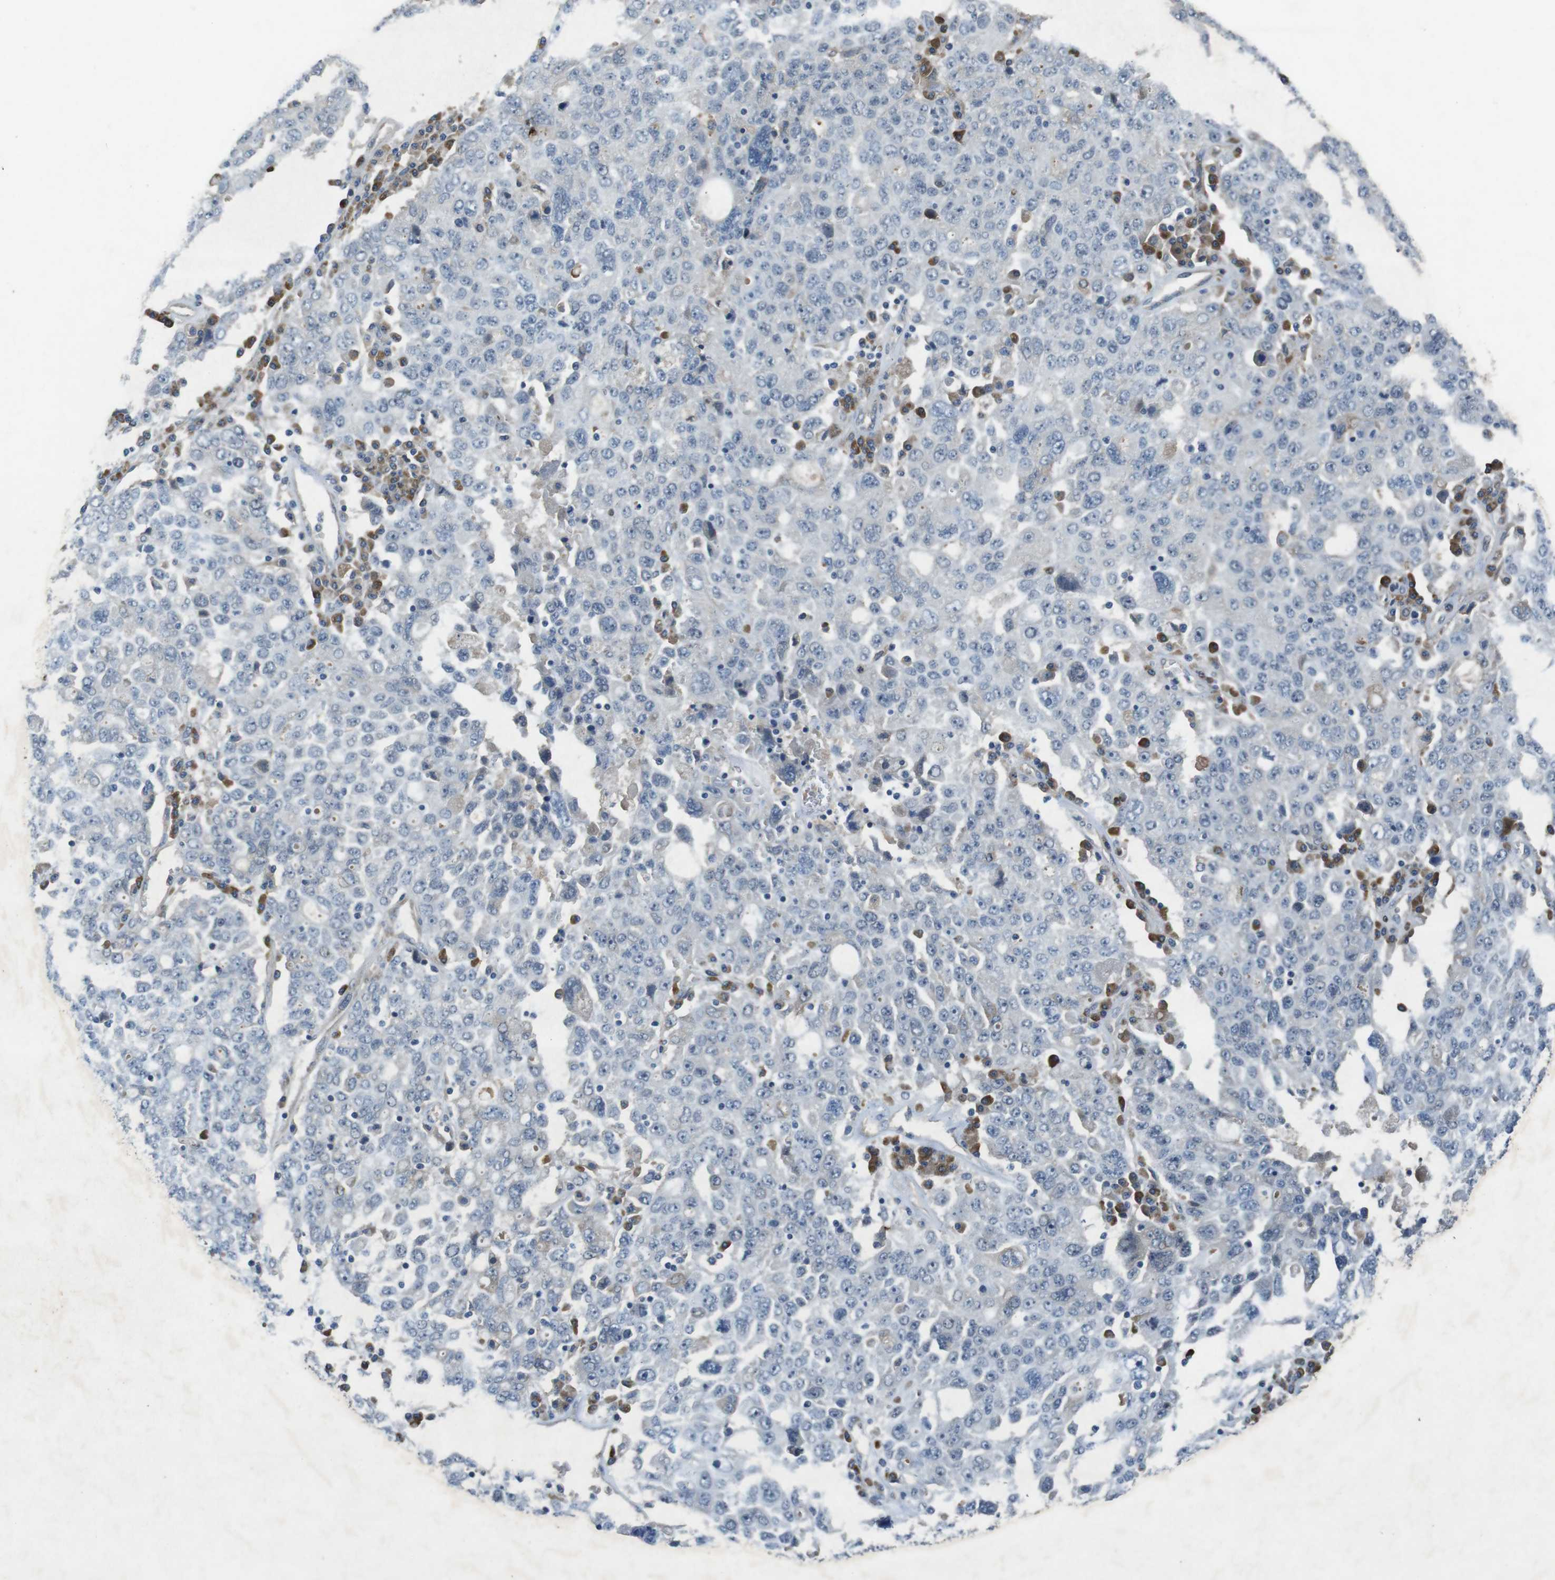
{"staining": {"intensity": "negative", "quantity": "none", "location": "none"}, "tissue": "ovarian cancer", "cell_type": "Tumor cells", "image_type": "cancer", "snomed": [{"axis": "morphology", "description": "Carcinoma, endometroid"}, {"axis": "topography", "description": "Ovary"}], "caption": "Tumor cells show no significant protein expression in ovarian cancer.", "gene": "FLCN", "patient": {"sex": "female", "age": 62}}